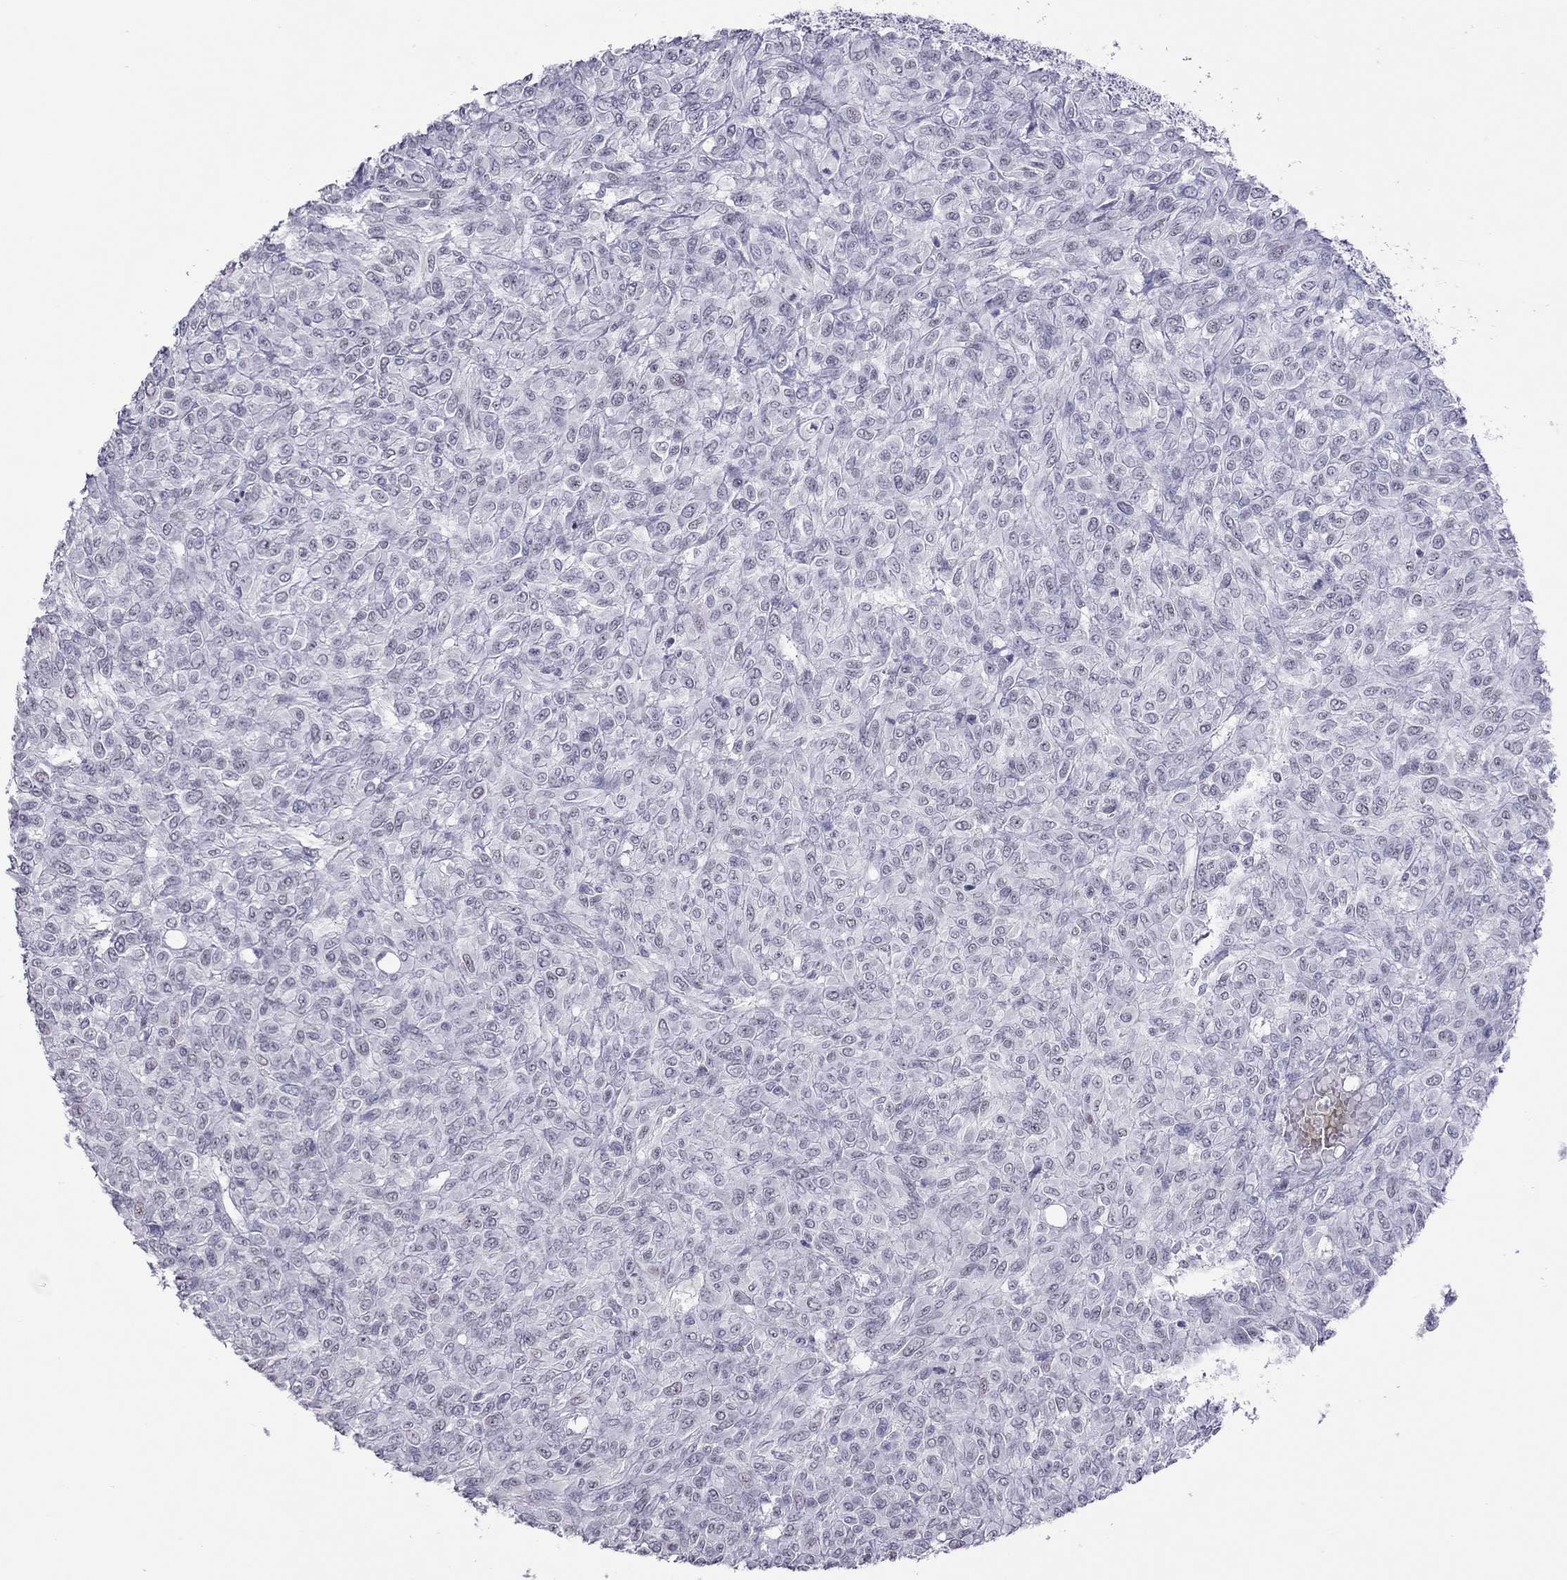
{"staining": {"intensity": "negative", "quantity": "none", "location": "none"}, "tissue": "renal cancer", "cell_type": "Tumor cells", "image_type": "cancer", "snomed": [{"axis": "morphology", "description": "Adenocarcinoma, NOS"}, {"axis": "topography", "description": "Kidney"}], "caption": "Immunohistochemistry image of neoplastic tissue: renal cancer (adenocarcinoma) stained with DAB (3,3'-diaminobenzidine) shows no significant protein staining in tumor cells.", "gene": "JHY", "patient": {"sex": "male", "age": 58}}